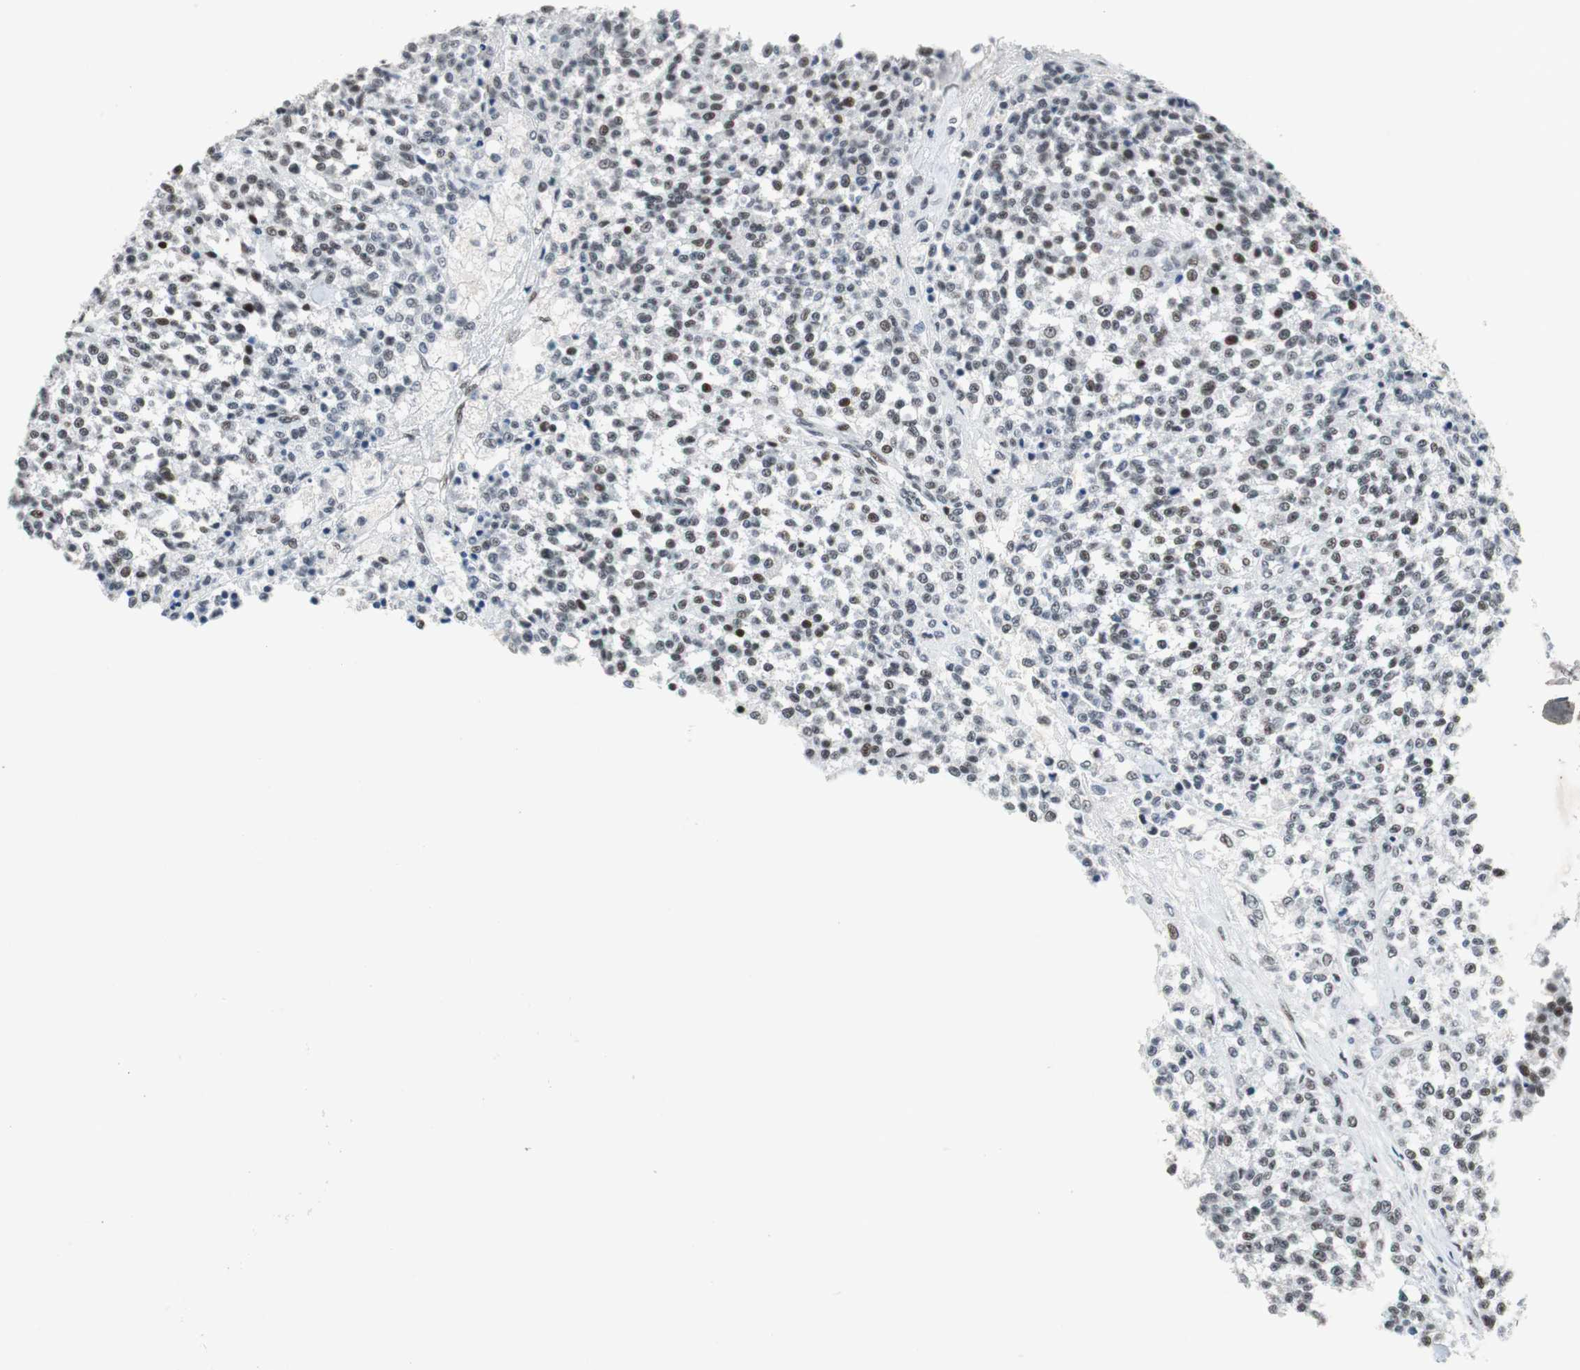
{"staining": {"intensity": "weak", "quantity": "<25%", "location": "nuclear"}, "tissue": "testis cancer", "cell_type": "Tumor cells", "image_type": "cancer", "snomed": [{"axis": "morphology", "description": "Seminoma, NOS"}, {"axis": "topography", "description": "Testis"}], "caption": "Image shows no significant protein expression in tumor cells of testis cancer (seminoma).", "gene": "HDAC3", "patient": {"sex": "male", "age": 59}}